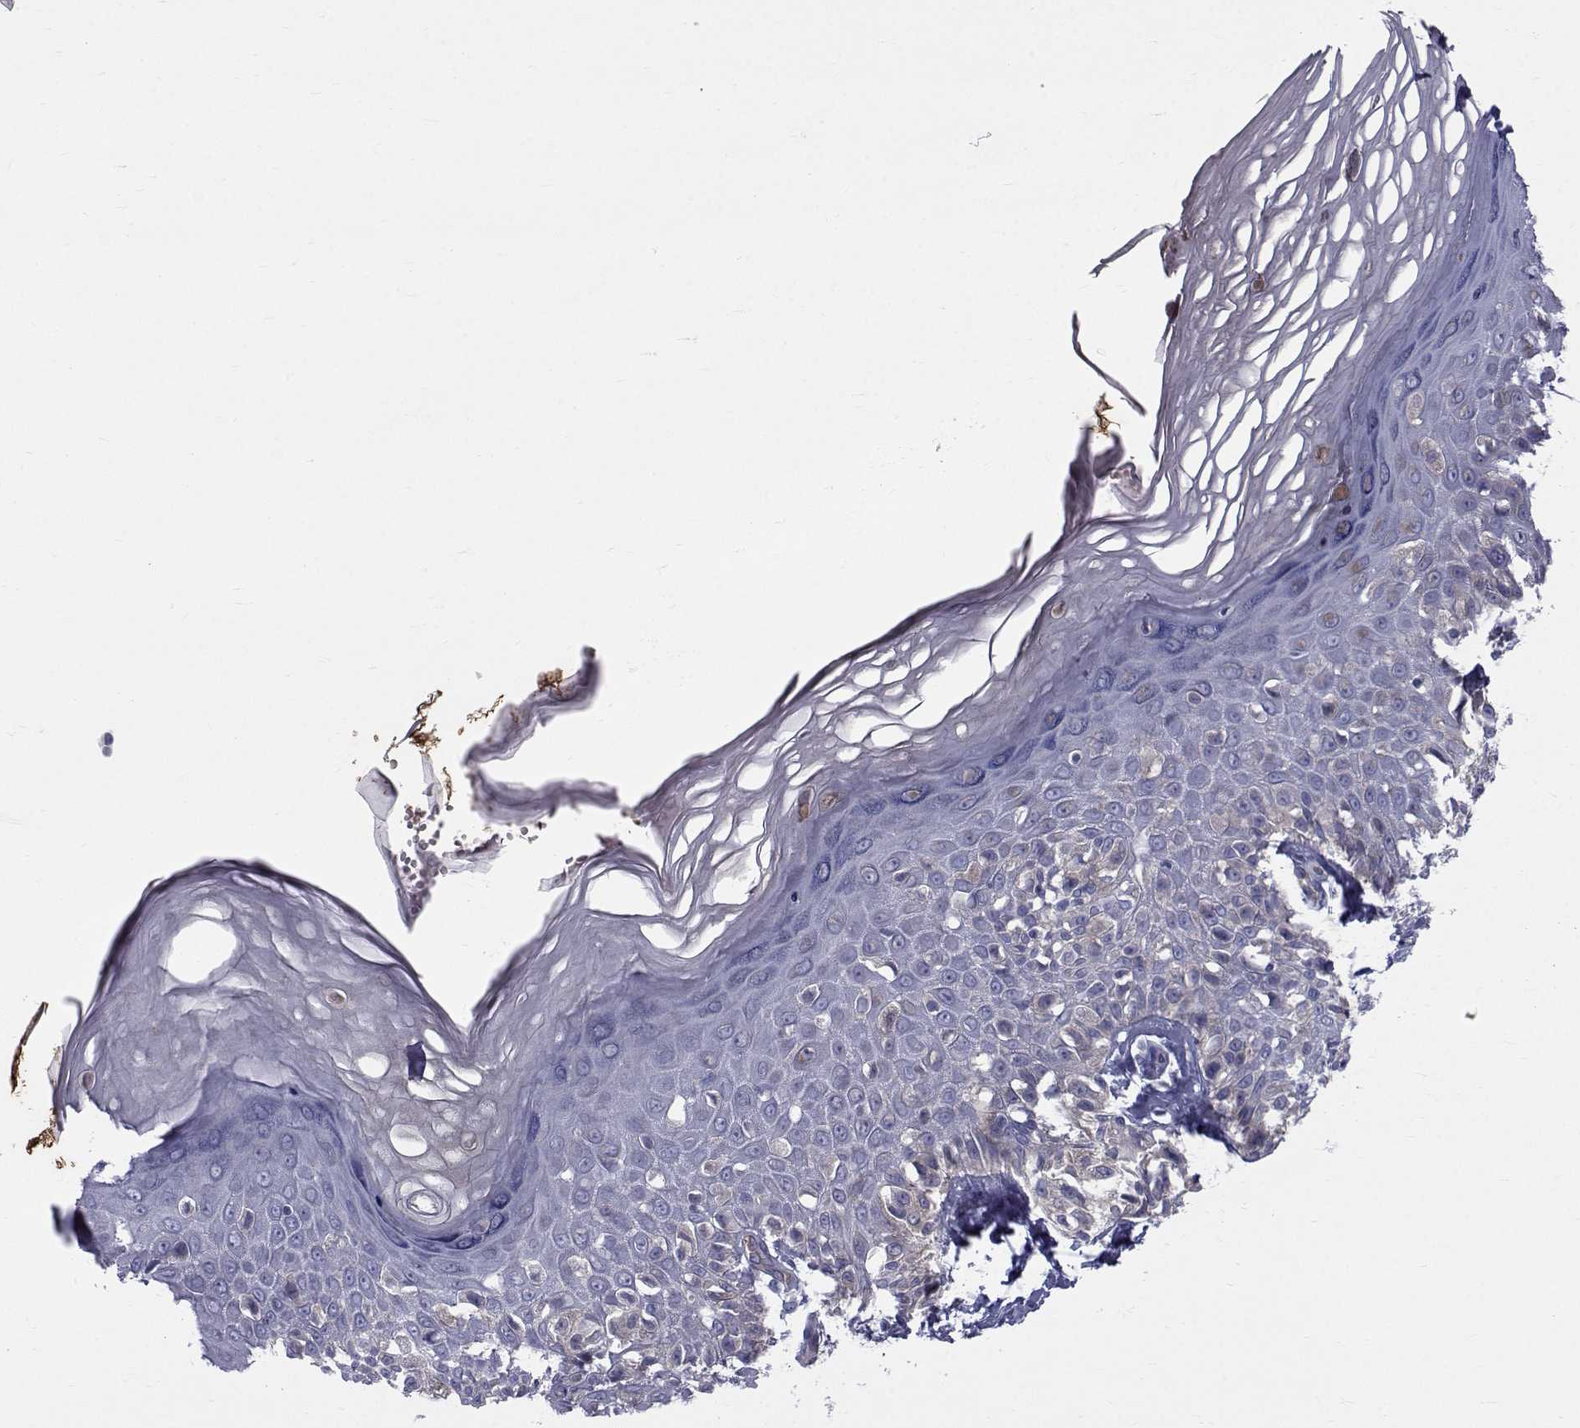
{"staining": {"intensity": "weak", "quantity": "<25%", "location": "cytoplasmic/membranous"}, "tissue": "melanoma", "cell_type": "Tumor cells", "image_type": "cancer", "snomed": [{"axis": "morphology", "description": "Malignant melanoma, NOS"}, {"axis": "topography", "description": "Skin"}], "caption": "Tumor cells show no significant protein staining in melanoma.", "gene": "QPCT", "patient": {"sex": "female", "age": 73}}